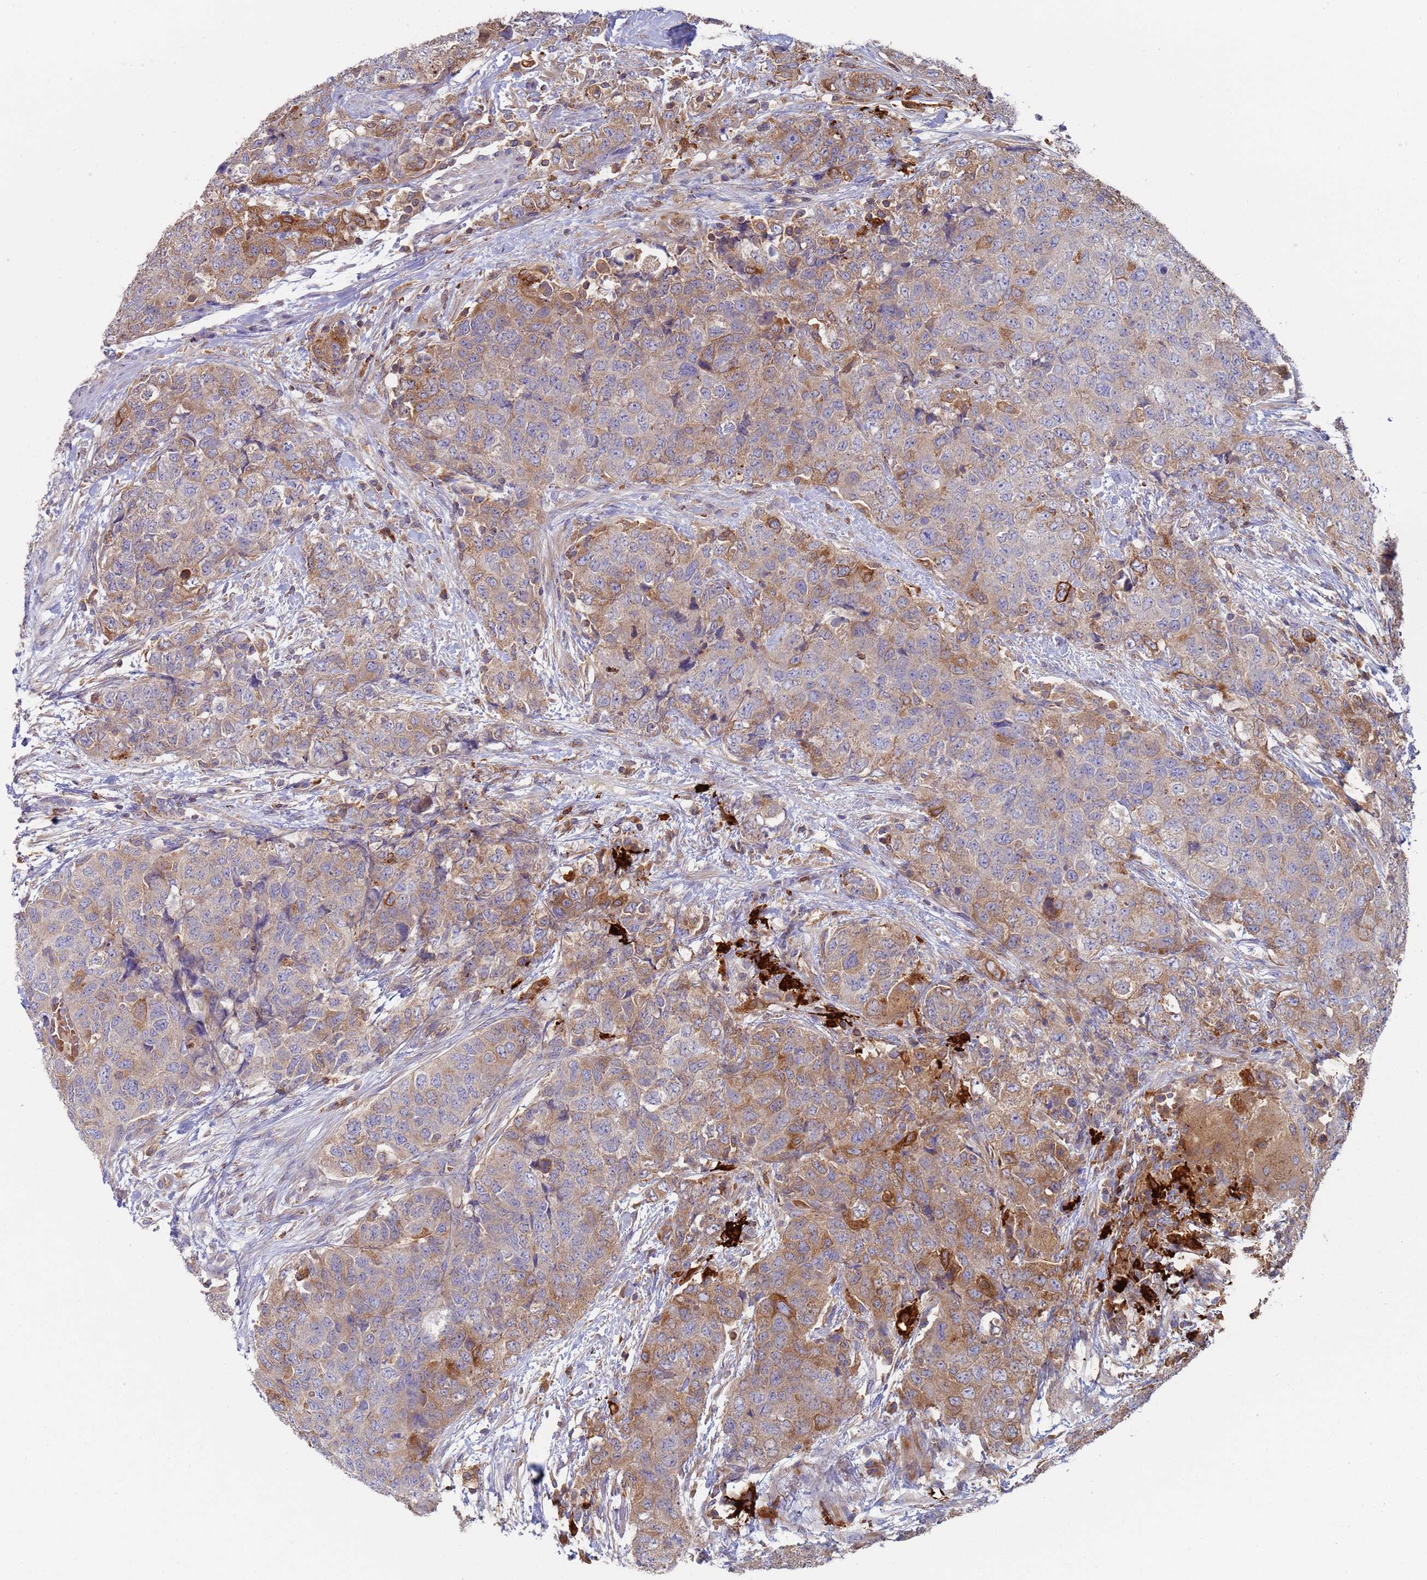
{"staining": {"intensity": "moderate", "quantity": "<25%", "location": "cytoplasmic/membranous"}, "tissue": "urothelial cancer", "cell_type": "Tumor cells", "image_type": "cancer", "snomed": [{"axis": "morphology", "description": "Urothelial carcinoma, High grade"}, {"axis": "topography", "description": "Urinary bladder"}], "caption": "The micrograph displays immunohistochemical staining of high-grade urothelial carcinoma. There is moderate cytoplasmic/membranous staining is seen in approximately <25% of tumor cells.", "gene": "MALRD1", "patient": {"sex": "female", "age": 78}}